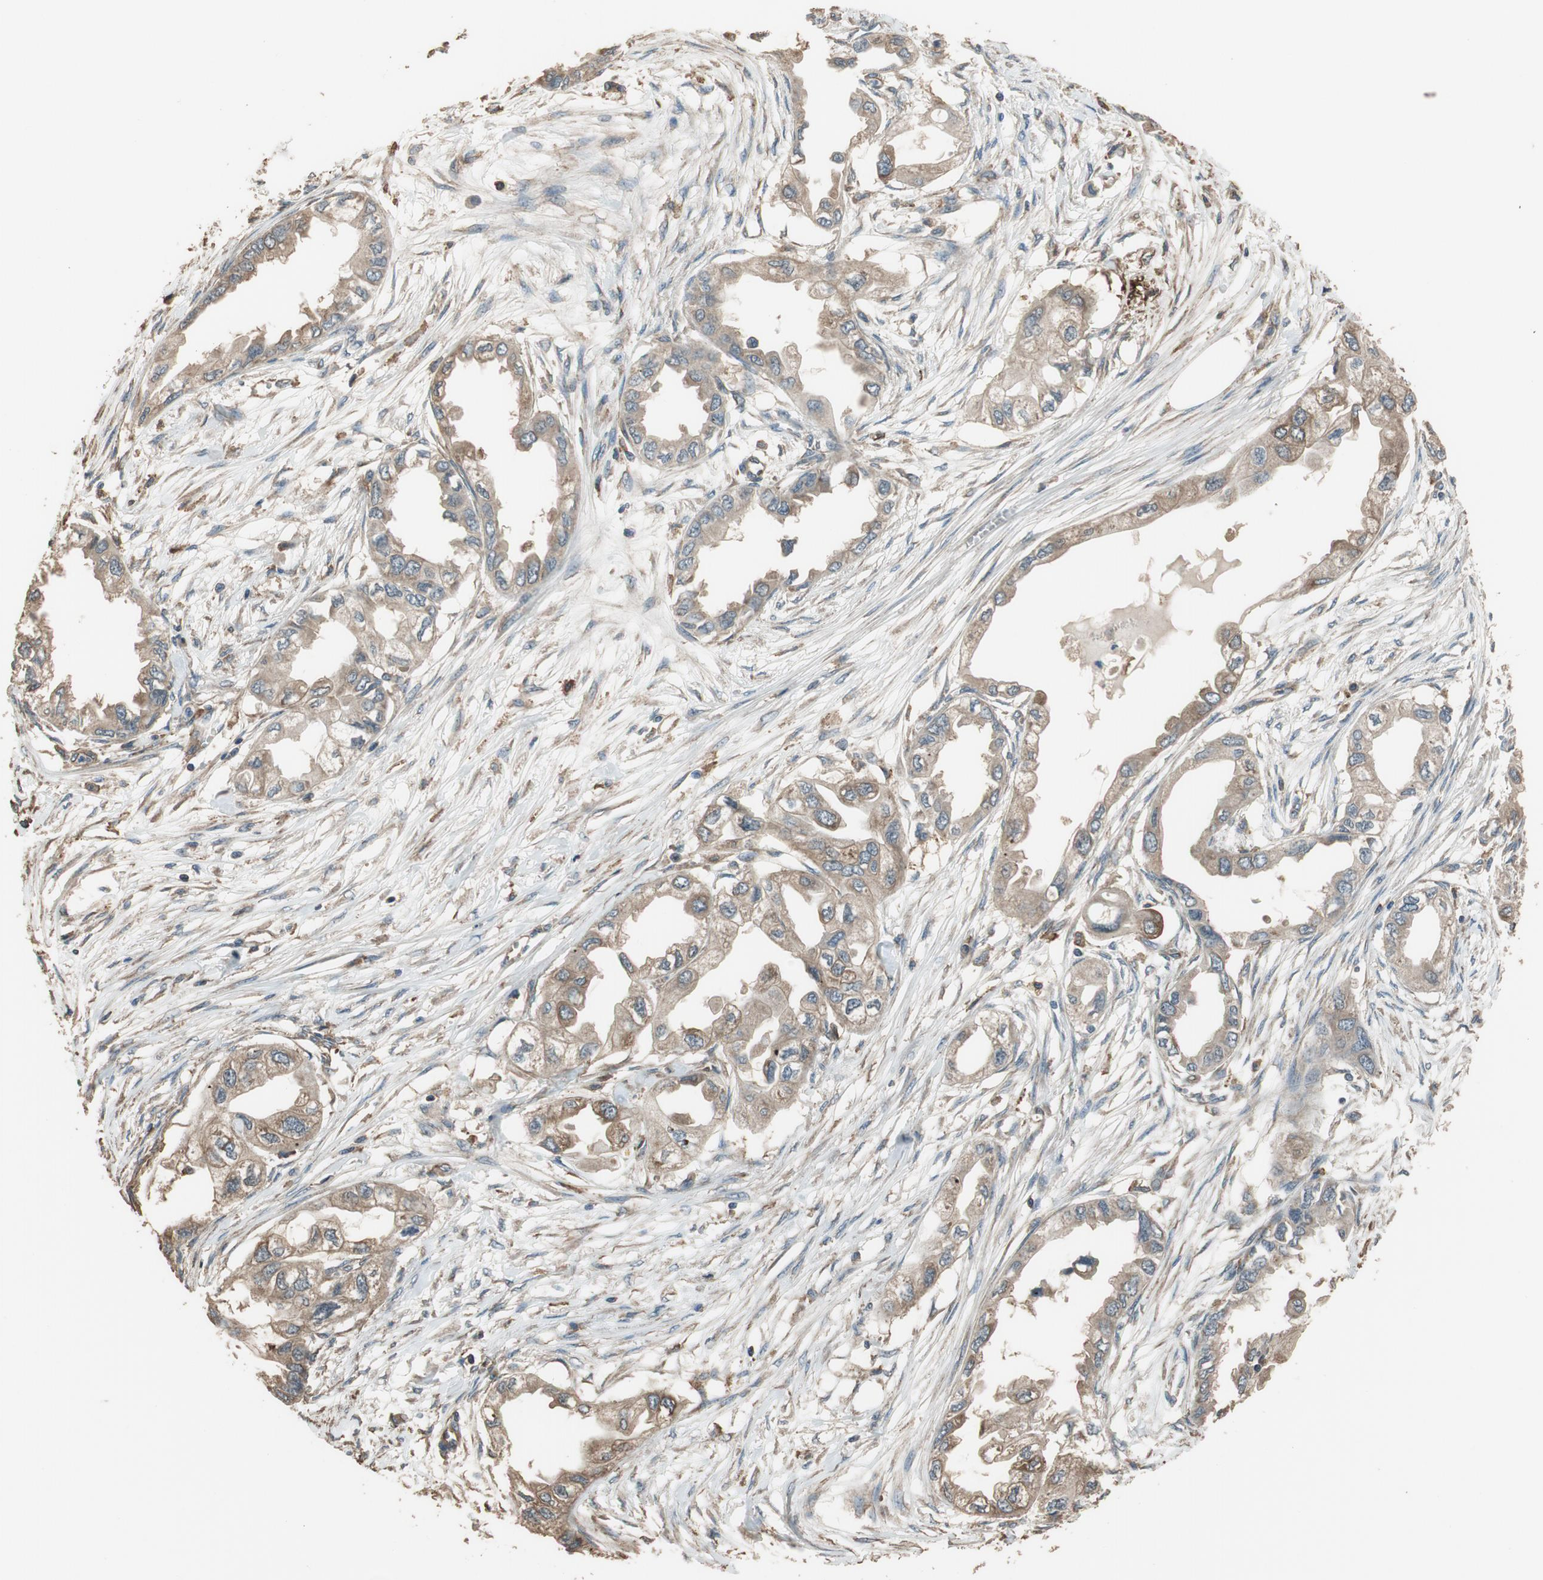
{"staining": {"intensity": "weak", "quantity": ">75%", "location": "cytoplasmic/membranous"}, "tissue": "endometrial cancer", "cell_type": "Tumor cells", "image_type": "cancer", "snomed": [{"axis": "morphology", "description": "Adenocarcinoma, NOS"}, {"axis": "topography", "description": "Endometrium"}], "caption": "Immunohistochemistry staining of adenocarcinoma (endometrial), which reveals low levels of weak cytoplasmic/membranous expression in about >75% of tumor cells indicating weak cytoplasmic/membranous protein expression. The staining was performed using DAB (brown) for protein detection and nuclei were counterstained in hematoxylin (blue).", "gene": "MST1R", "patient": {"sex": "female", "age": 67}}